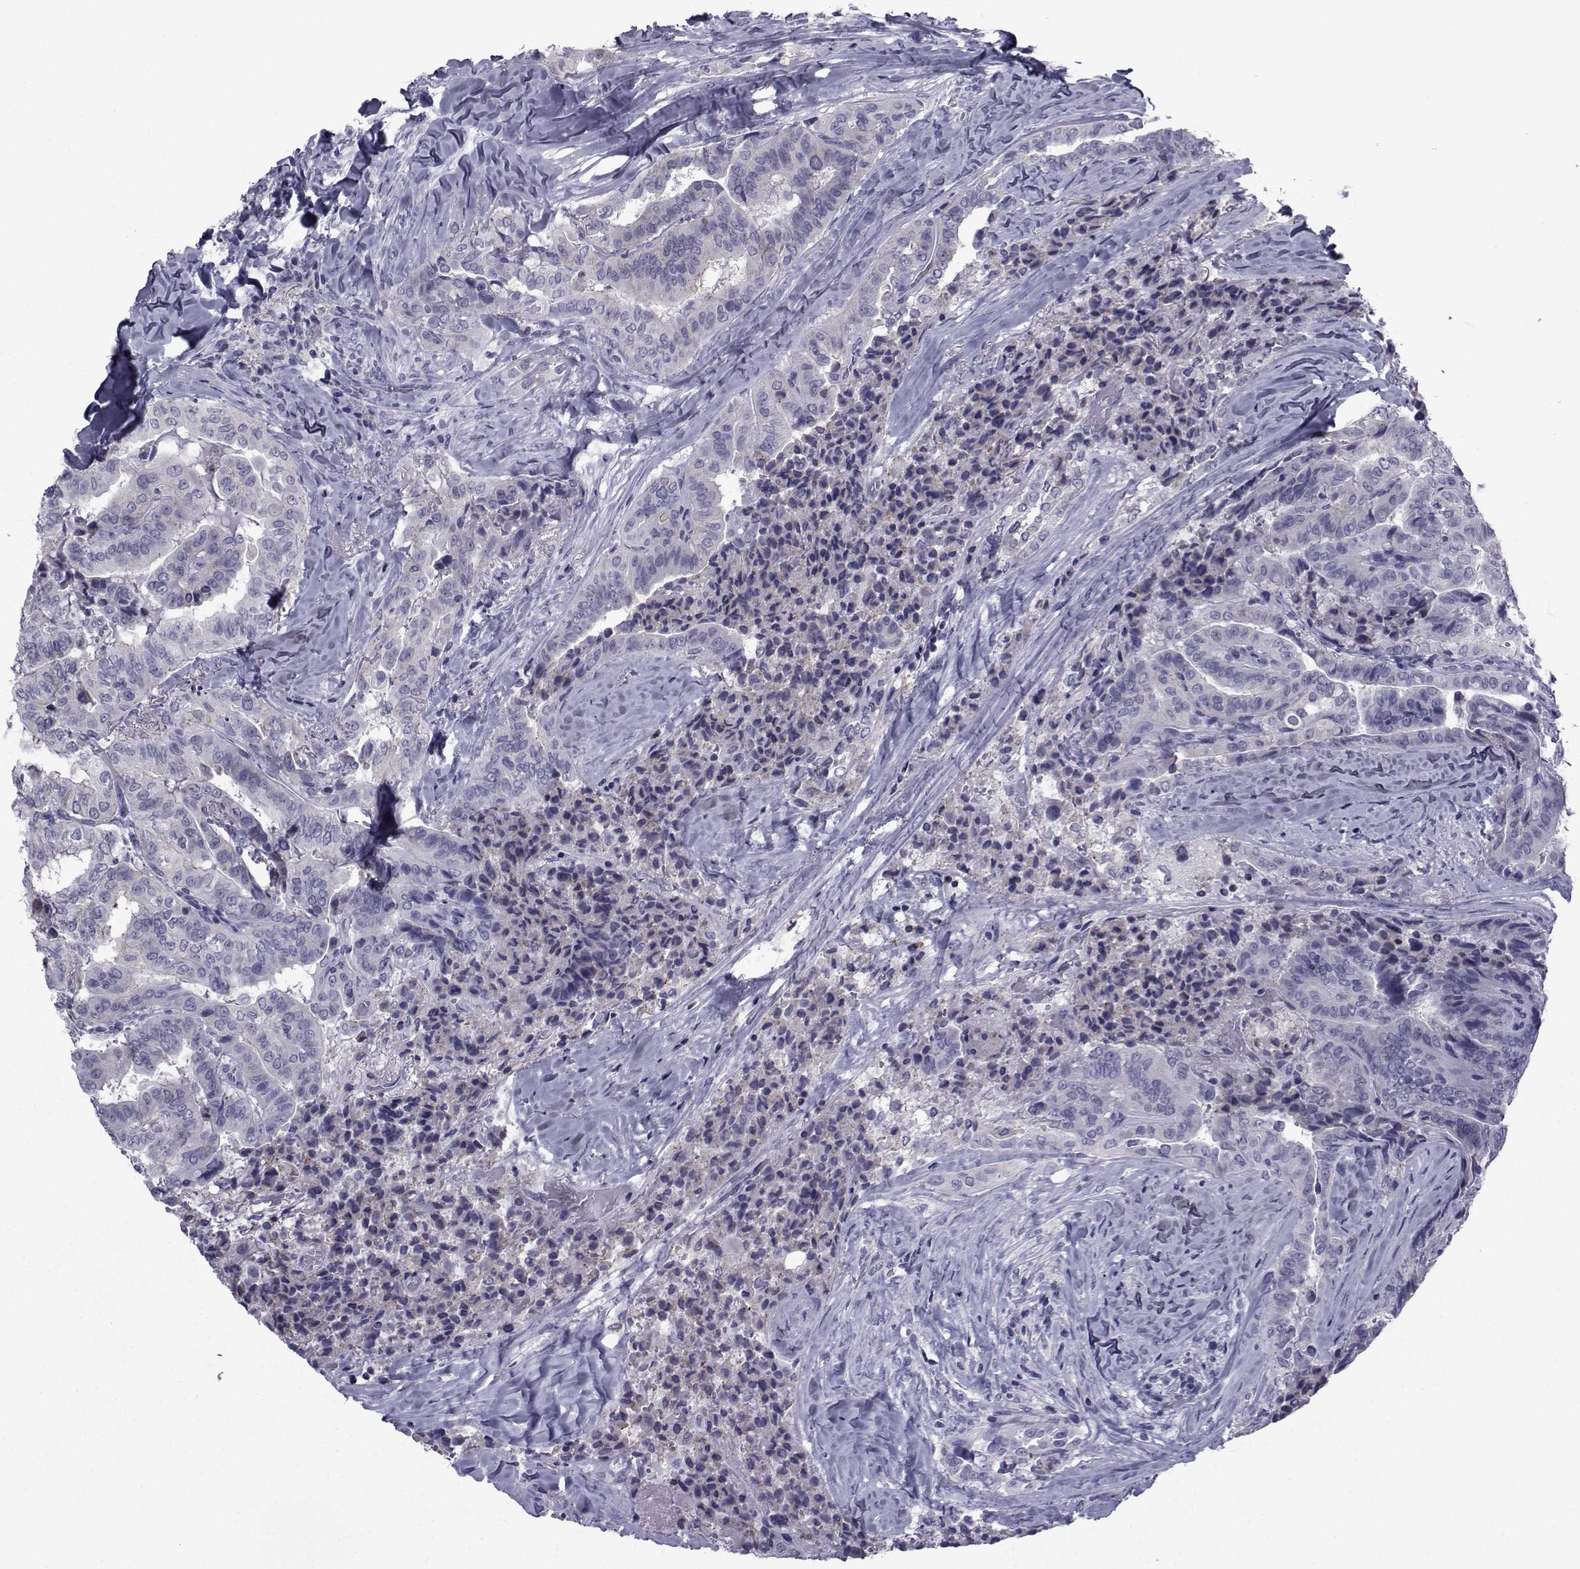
{"staining": {"intensity": "negative", "quantity": "none", "location": "none"}, "tissue": "thyroid cancer", "cell_type": "Tumor cells", "image_type": "cancer", "snomed": [{"axis": "morphology", "description": "Papillary adenocarcinoma, NOS"}, {"axis": "topography", "description": "Thyroid gland"}], "caption": "Tumor cells are negative for brown protein staining in thyroid cancer (papillary adenocarcinoma).", "gene": "PDE6H", "patient": {"sex": "female", "age": 68}}